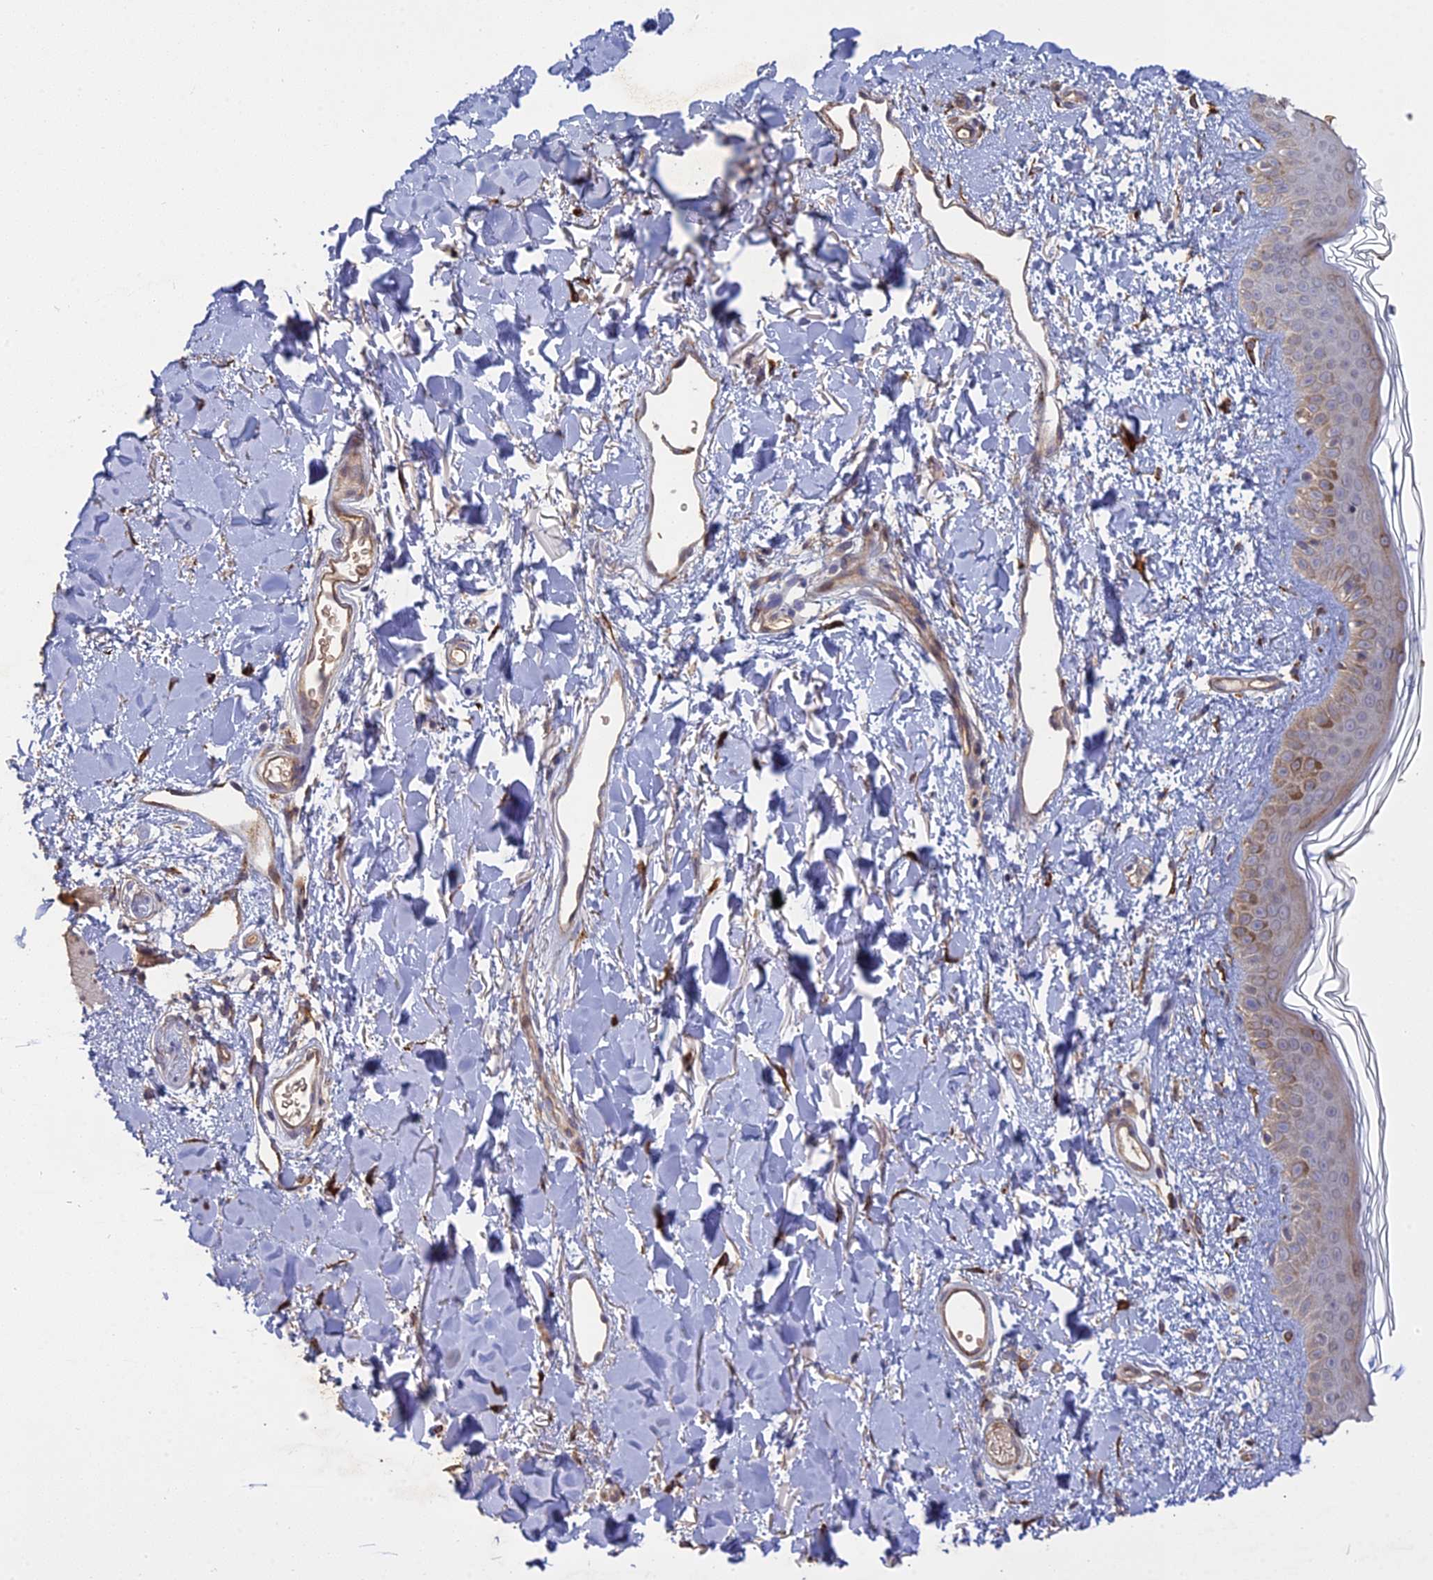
{"staining": {"intensity": "moderate", "quantity": ">75%", "location": "cytoplasmic/membranous"}, "tissue": "skin", "cell_type": "Fibroblasts", "image_type": "normal", "snomed": [{"axis": "morphology", "description": "Normal tissue, NOS"}, {"axis": "topography", "description": "Skin"}], "caption": "Moderate cytoplasmic/membranous staining for a protein is present in approximately >75% of fibroblasts of benign skin using immunohistochemistry (IHC).", "gene": "PPIC", "patient": {"sex": "female", "age": 58}}